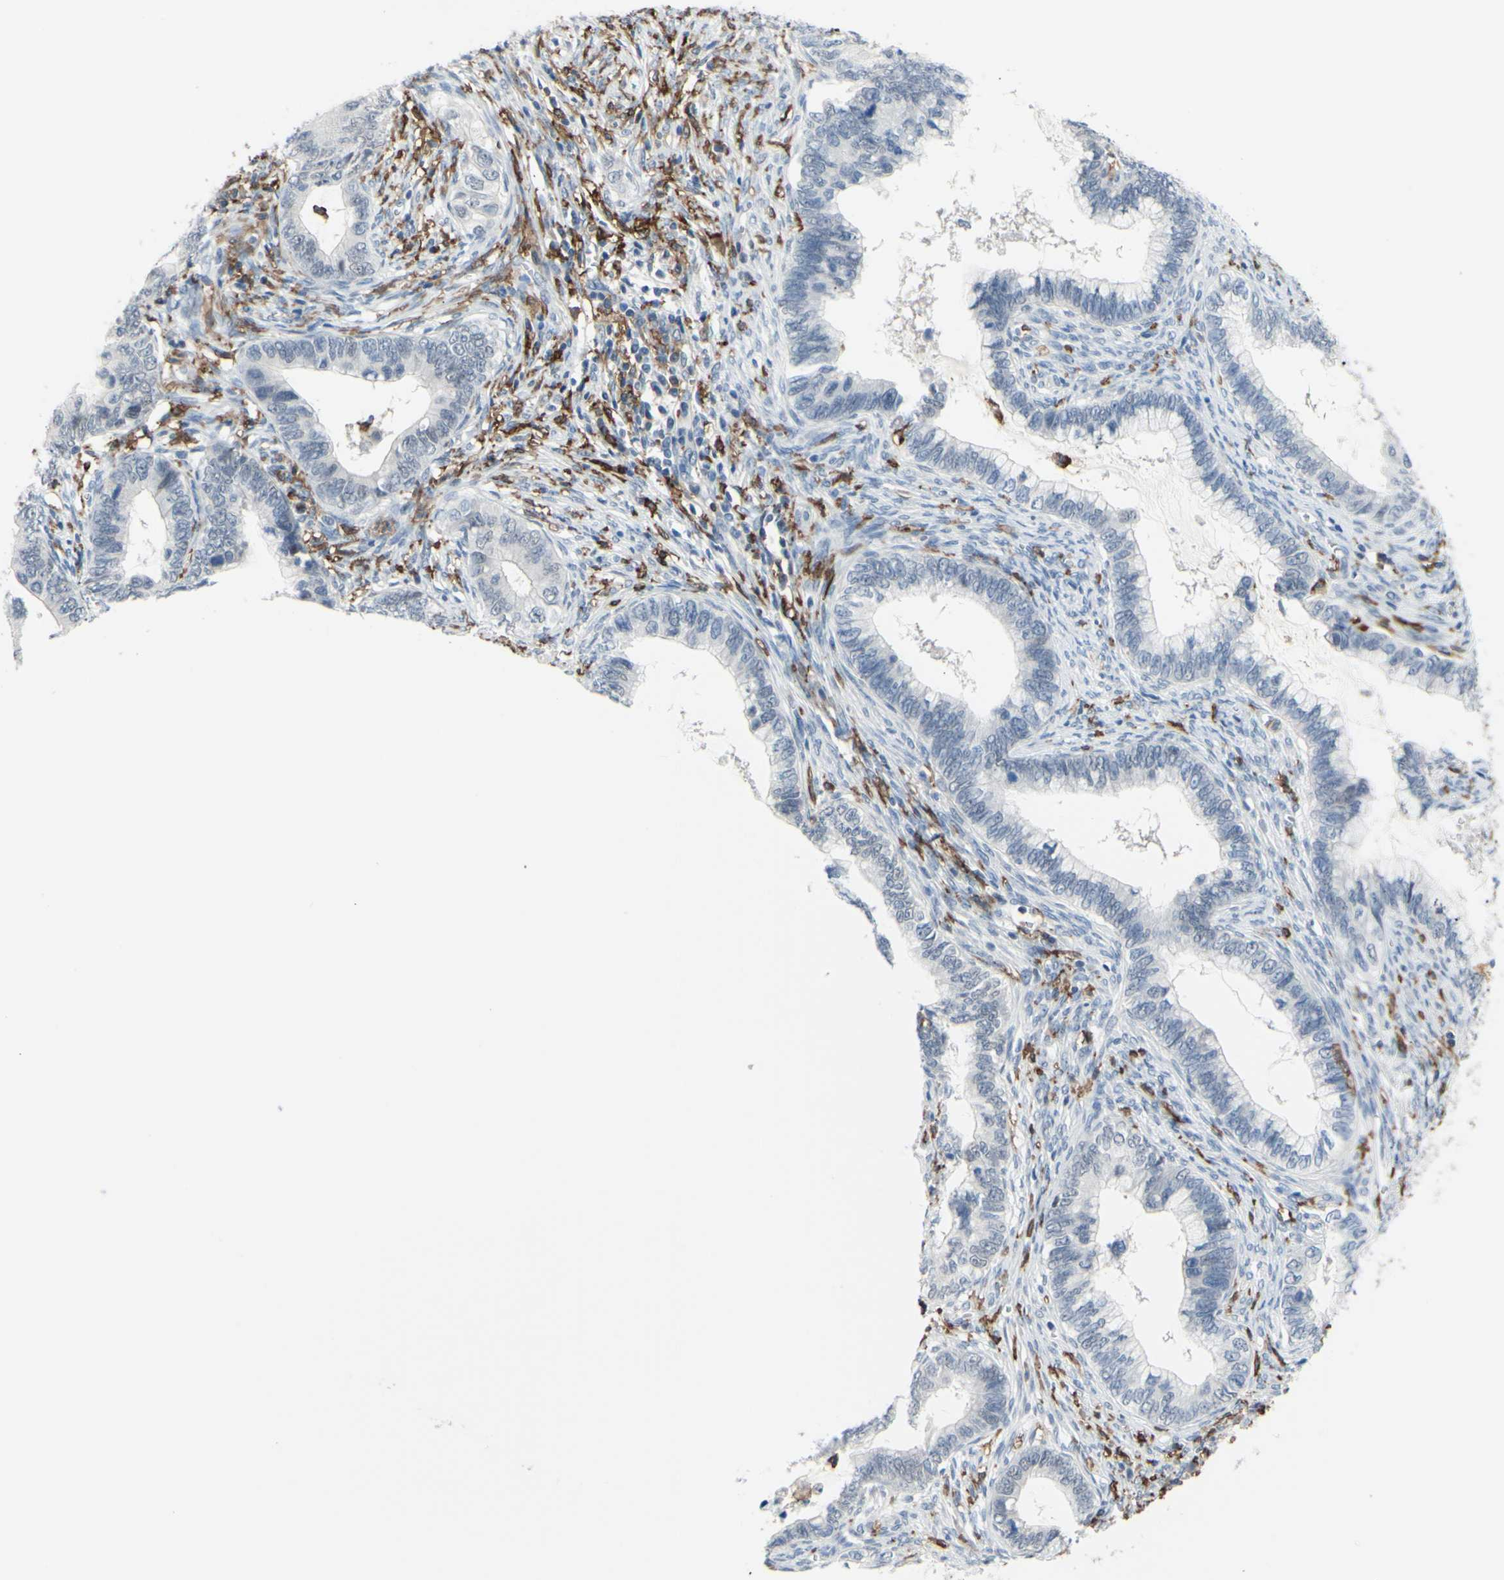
{"staining": {"intensity": "negative", "quantity": "none", "location": "none"}, "tissue": "cervical cancer", "cell_type": "Tumor cells", "image_type": "cancer", "snomed": [{"axis": "morphology", "description": "Adenocarcinoma, NOS"}, {"axis": "topography", "description": "Cervix"}], "caption": "Protein analysis of cervical cancer shows no significant staining in tumor cells.", "gene": "FCGR2A", "patient": {"sex": "female", "age": 44}}